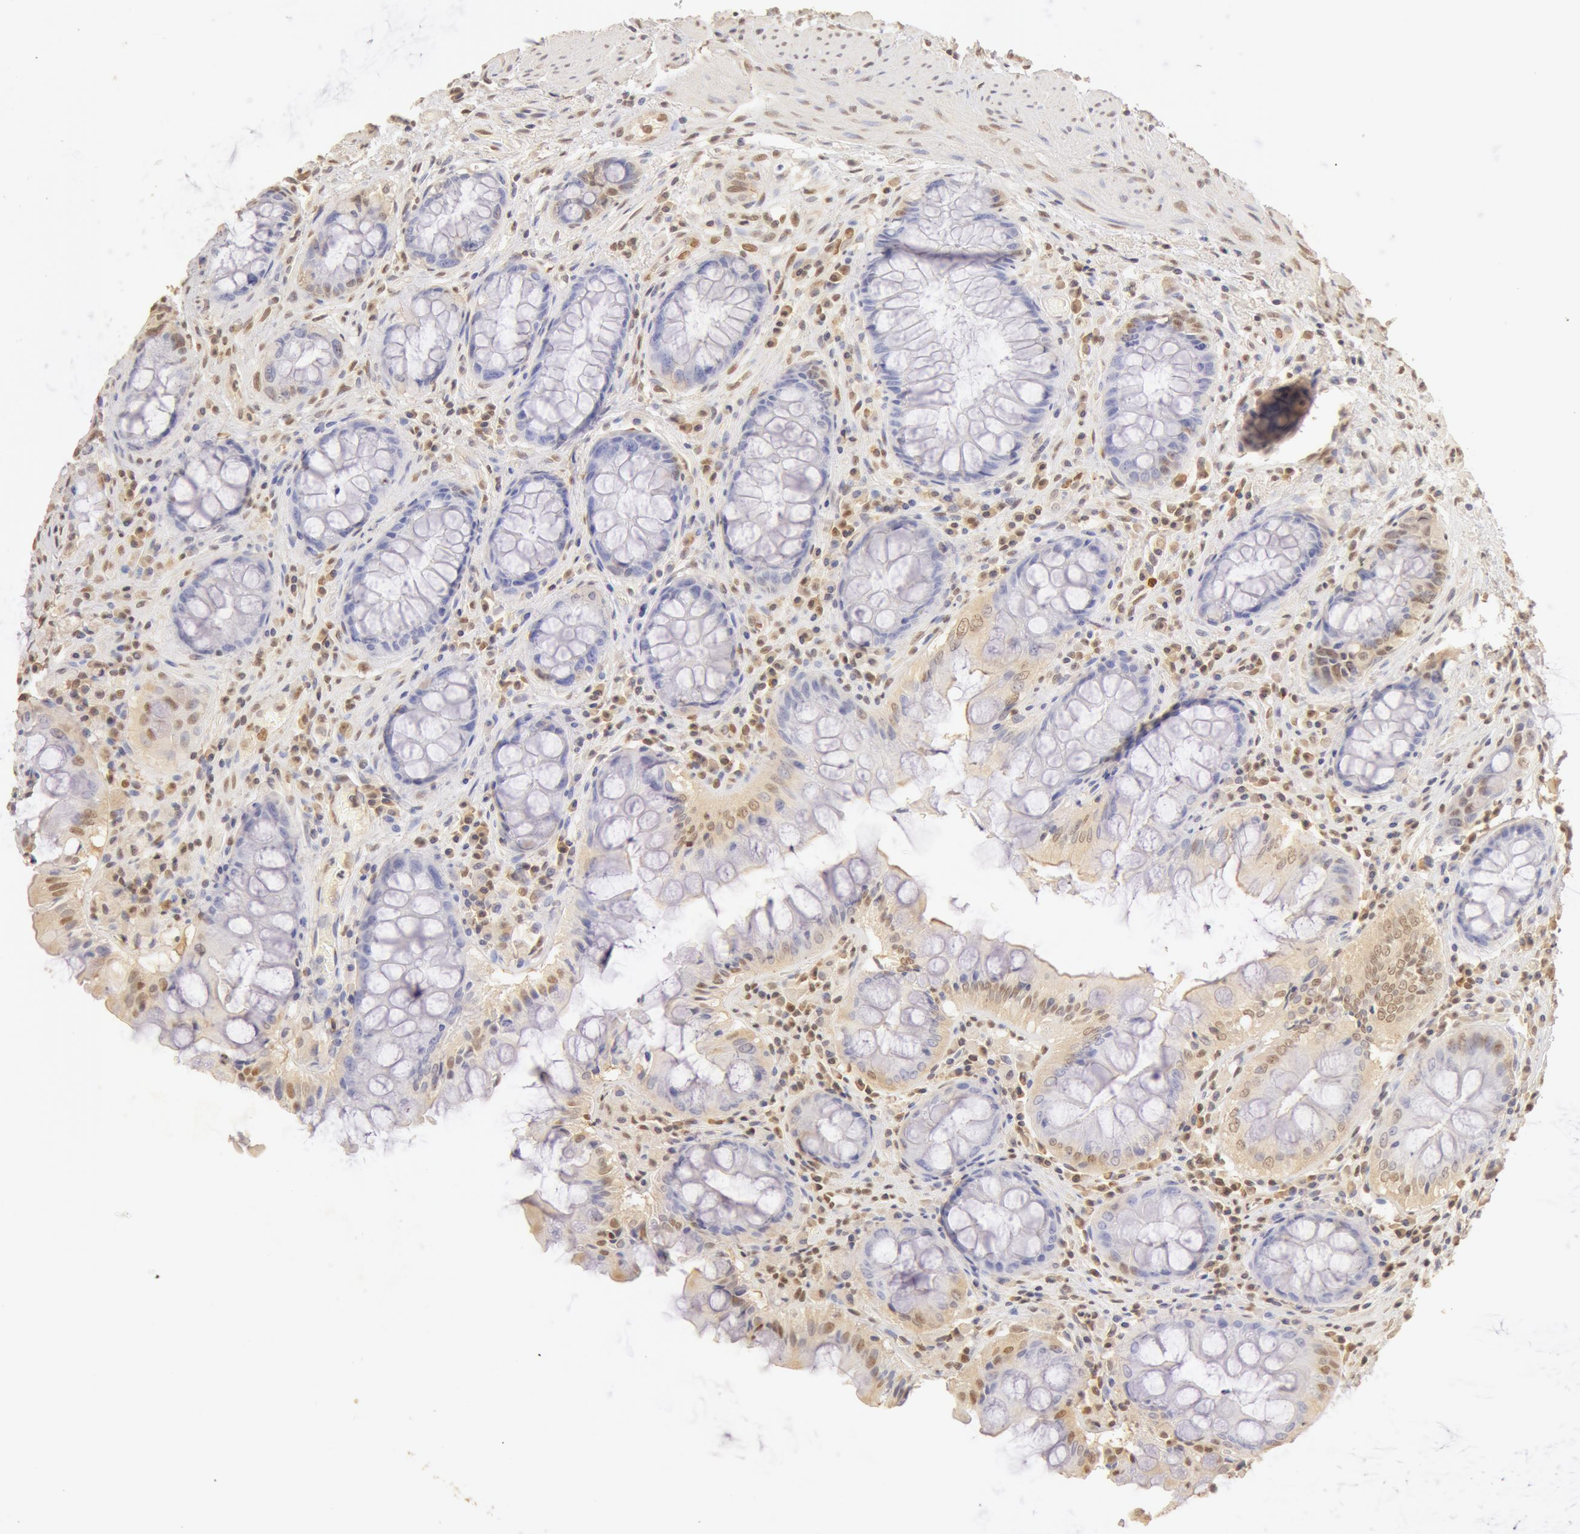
{"staining": {"intensity": "weak", "quantity": "25%-75%", "location": "cytoplasmic/membranous,nuclear"}, "tissue": "rectum", "cell_type": "Glandular cells", "image_type": "normal", "snomed": [{"axis": "morphology", "description": "Normal tissue, NOS"}, {"axis": "topography", "description": "Rectum"}], "caption": "The image demonstrates immunohistochemical staining of normal rectum. There is weak cytoplasmic/membranous,nuclear expression is appreciated in approximately 25%-75% of glandular cells. The staining was performed using DAB, with brown indicating positive protein expression. Nuclei are stained blue with hematoxylin.", "gene": "SNRNP70", "patient": {"sex": "female", "age": 75}}